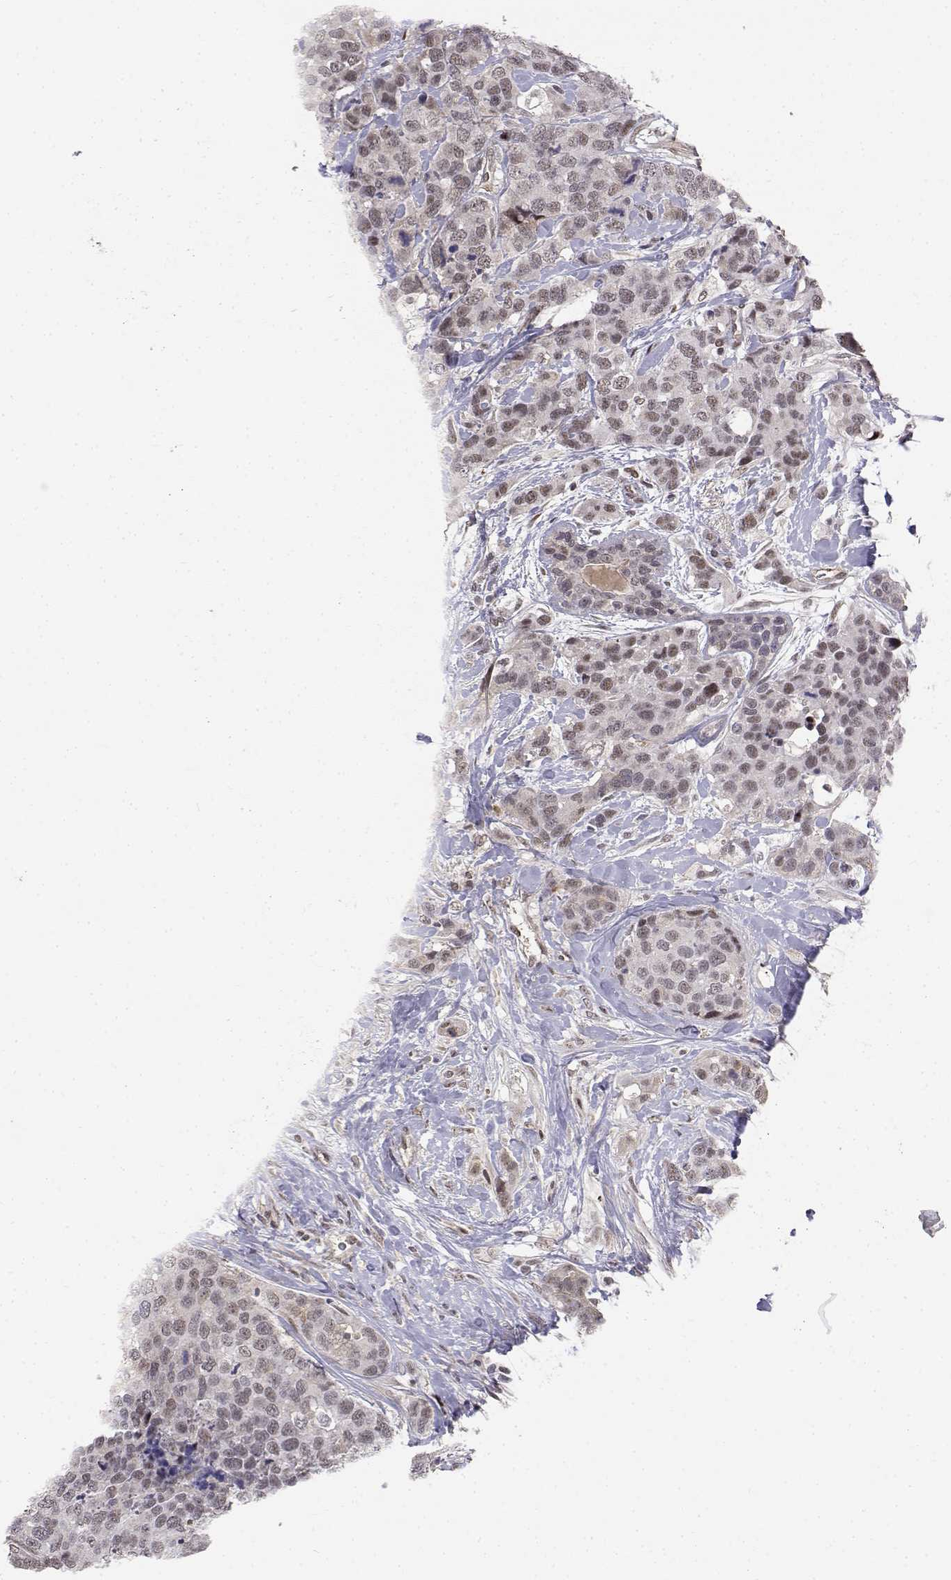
{"staining": {"intensity": "weak", "quantity": ">75%", "location": "nuclear"}, "tissue": "breast cancer", "cell_type": "Tumor cells", "image_type": "cancer", "snomed": [{"axis": "morphology", "description": "Lobular carcinoma"}, {"axis": "topography", "description": "Breast"}], "caption": "Immunohistochemical staining of lobular carcinoma (breast) exhibits low levels of weak nuclear staining in approximately >75% of tumor cells.", "gene": "ITGA7", "patient": {"sex": "female", "age": 59}}